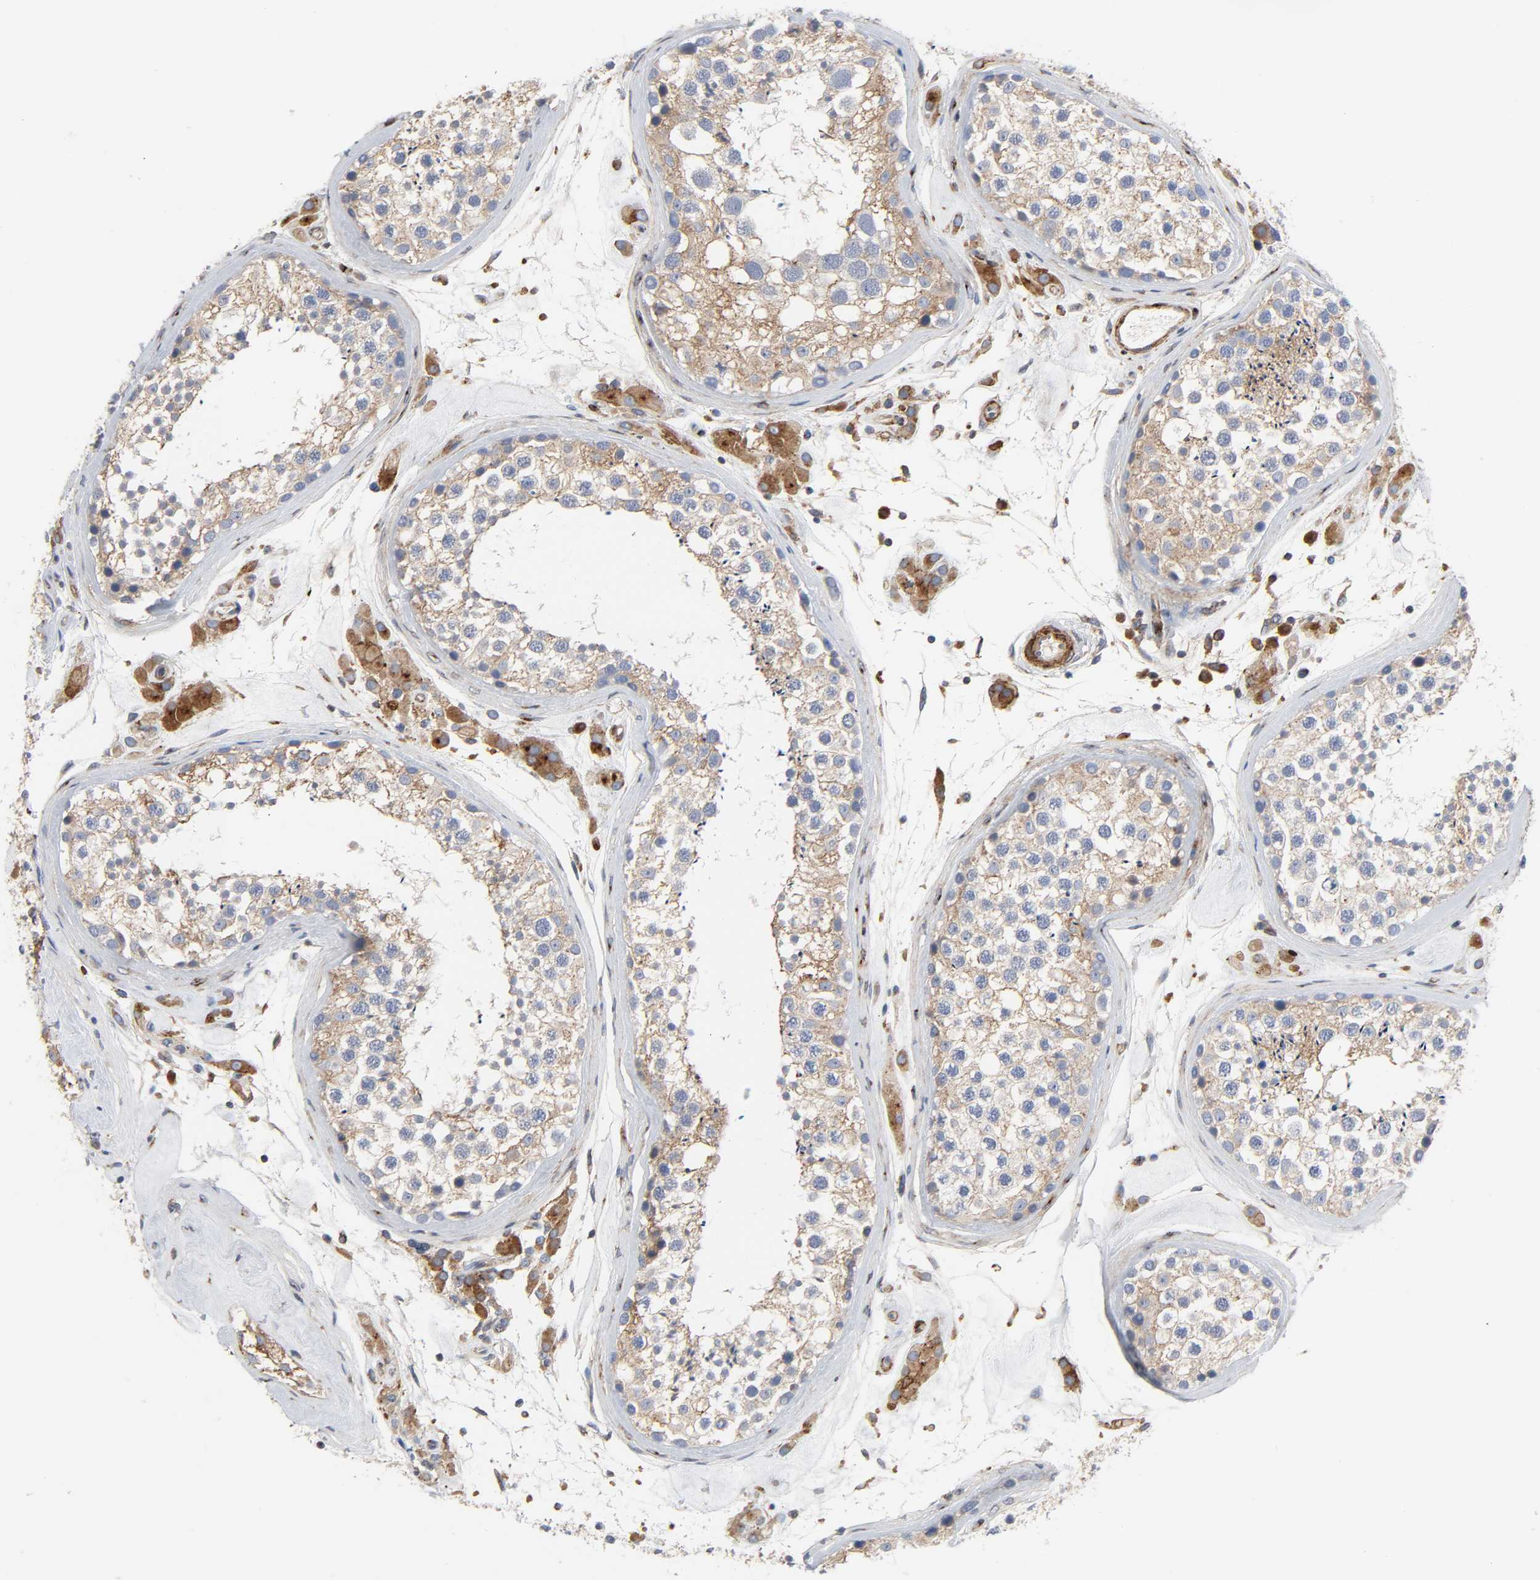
{"staining": {"intensity": "moderate", "quantity": ">75%", "location": "cytoplasmic/membranous"}, "tissue": "testis", "cell_type": "Cells in seminiferous ducts", "image_type": "normal", "snomed": [{"axis": "morphology", "description": "Normal tissue, NOS"}, {"axis": "topography", "description": "Testis"}], "caption": "Testis stained for a protein (brown) exhibits moderate cytoplasmic/membranous positive positivity in about >75% of cells in seminiferous ducts.", "gene": "ARHGAP1", "patient": {"sex": "male", "age": 46}}